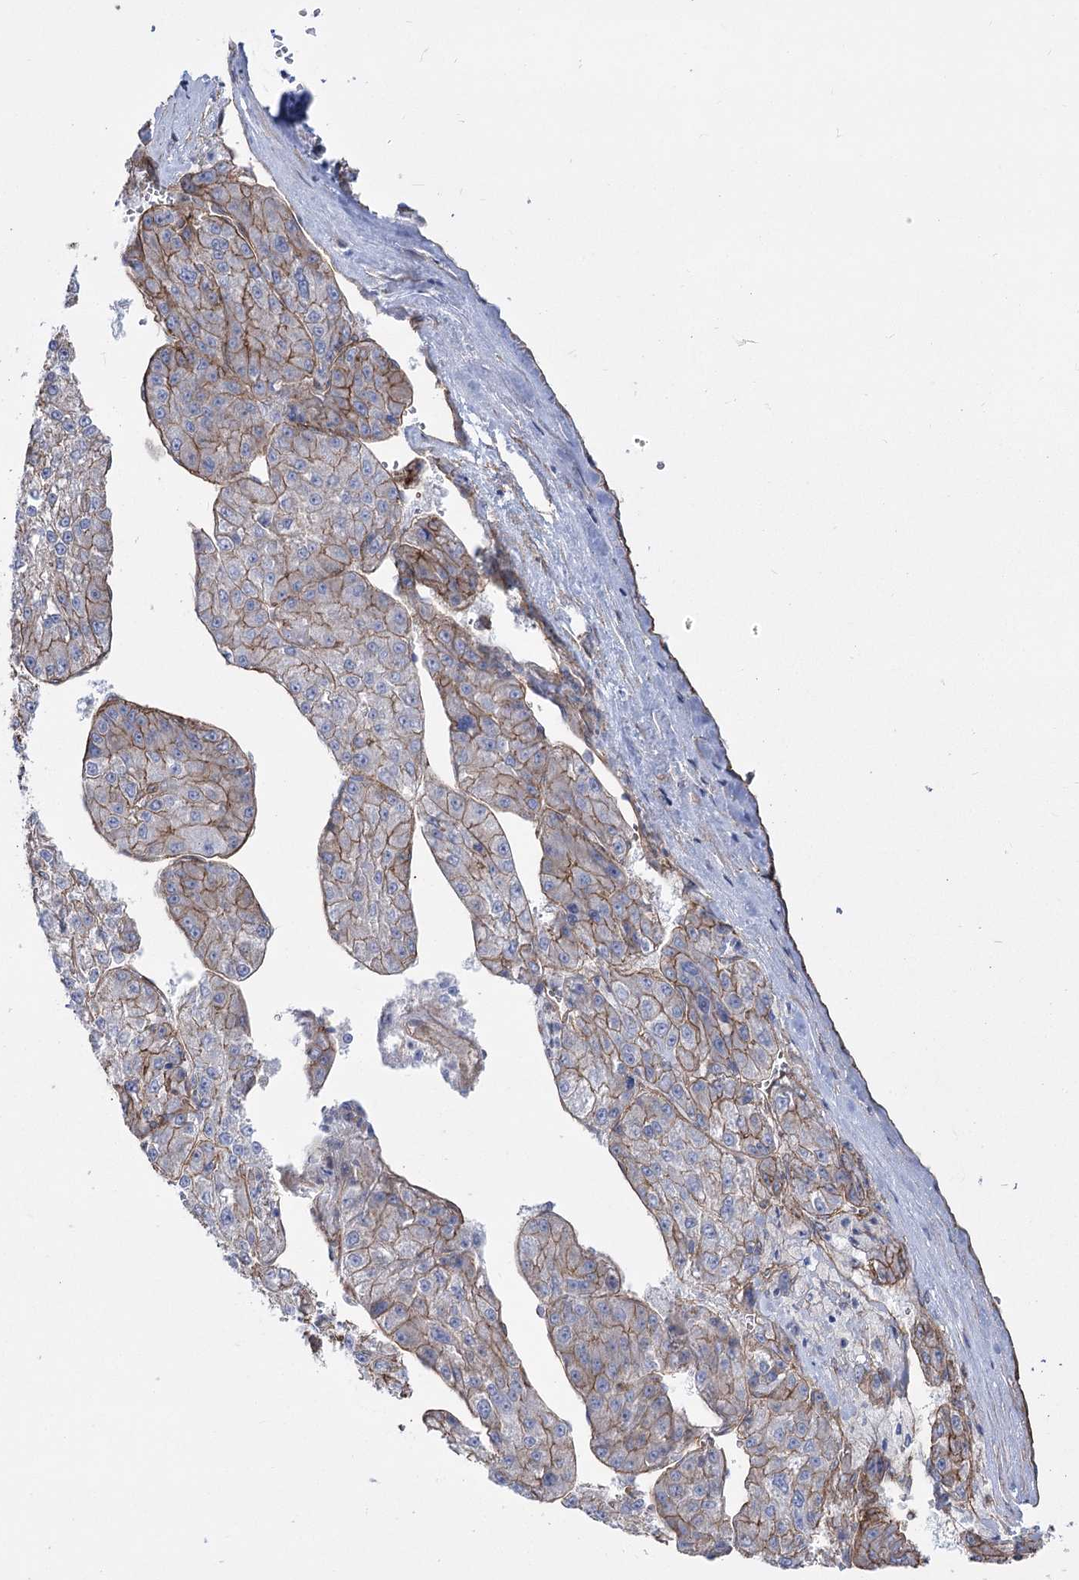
{"staining": {"intensity": "moderate", "quantity": "25%-75%", "location": "cytoplasmic/membranous"}, "tissue": "liver cancer", "cell_type": "Tumor cells", "image_type": "cancer", "snomed": [{"axis": "morphology", "description": "Carcinoma, Hepatocellular, NOS"}, {"axis": "topography", "description": "Liver"}], "caption": "Liver hepatocellular carcinoma tissue exhibits moderate cytoplasmic/membranous positivity in about 25%-75% of tumor cells, visualized by immunohistochemistry.", "gene": "PLEKHA5", "patient": {"sex": "female", "age": 73}}